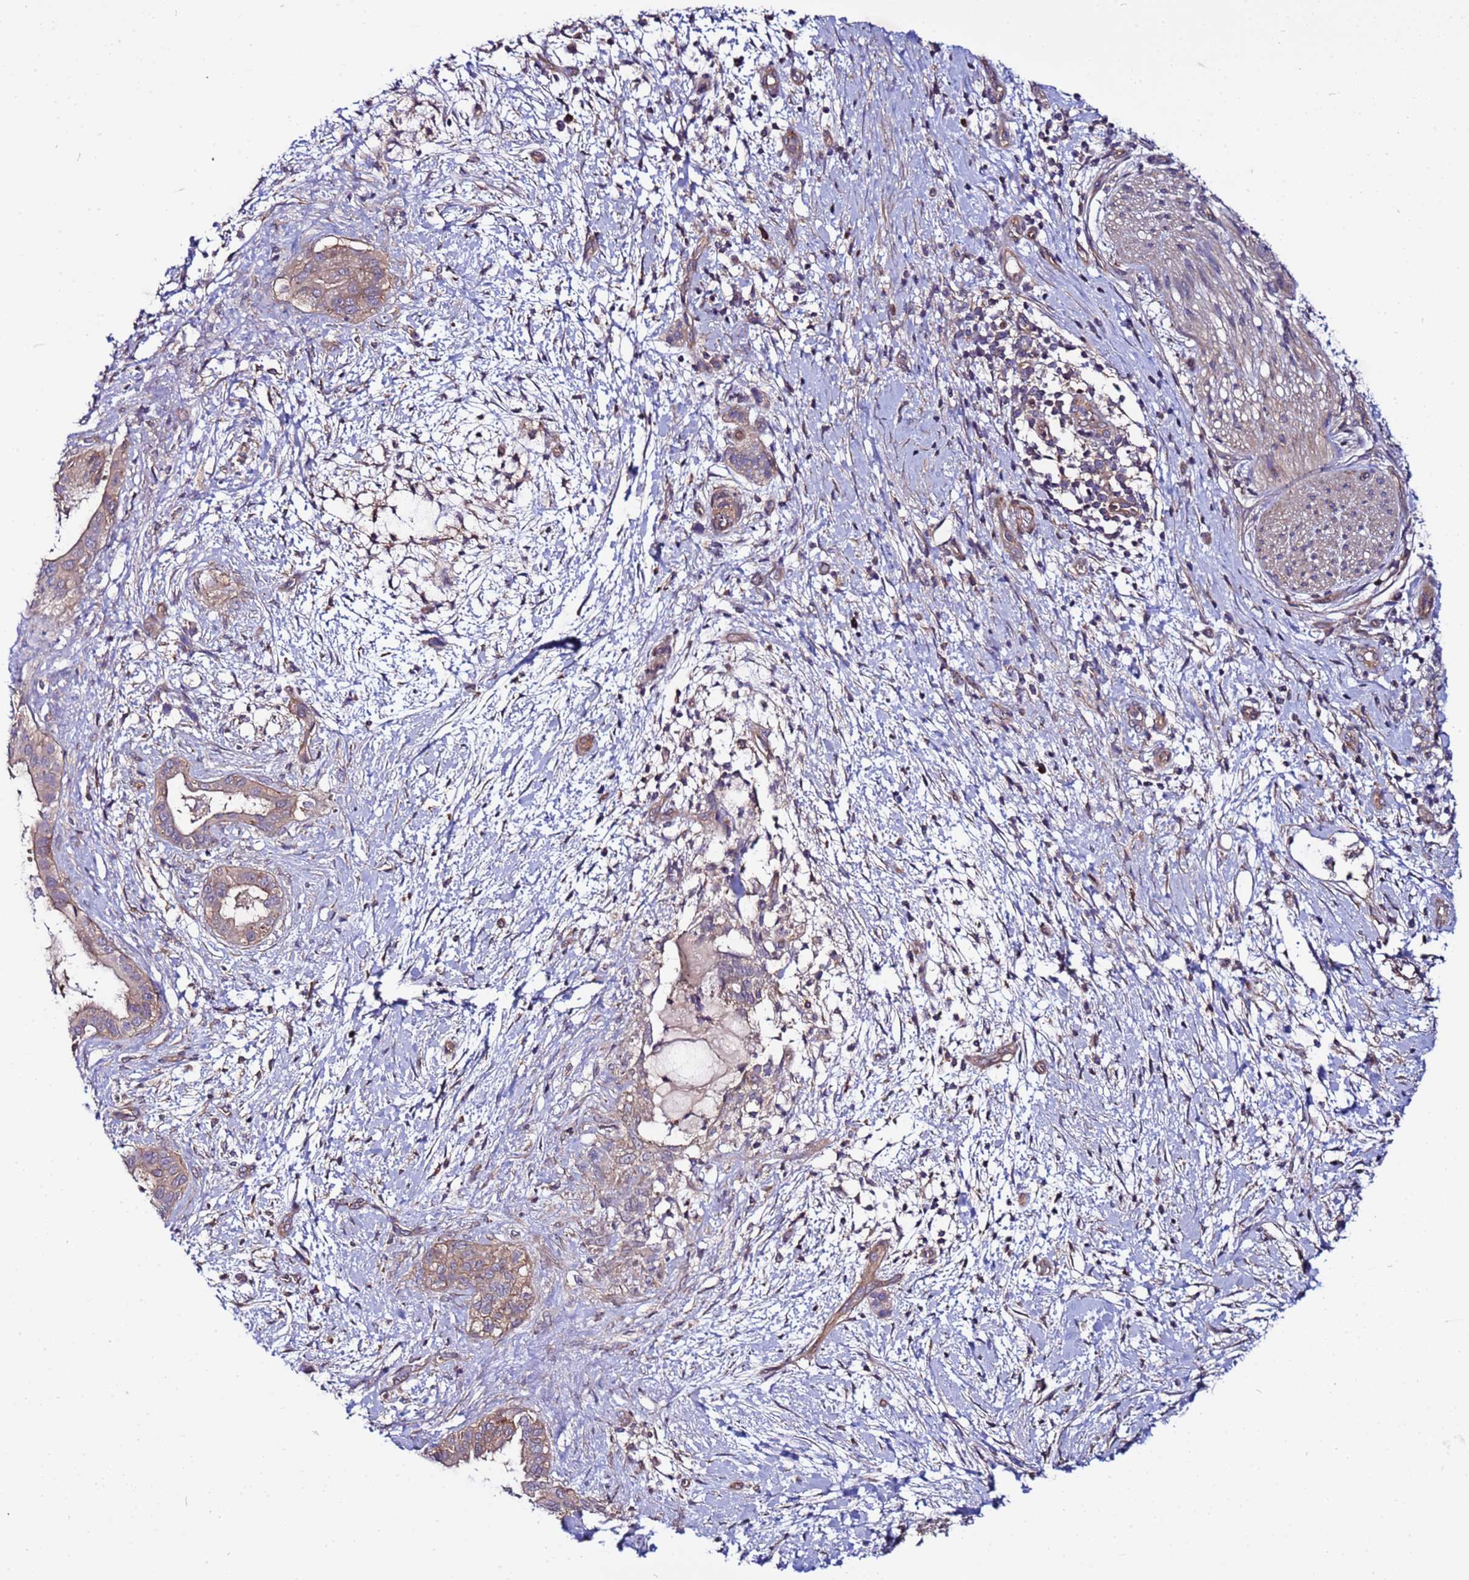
{"staining": {"intensity": "weak", "quantity": "25%-75%", "location": "cytoplasmic/membranous"}, "tissue": "pancreatic cancer", "cell_type": "Tumor cells", "image_type": "cancer", "snomed": [{"axis": "morphology", "description": "Adenocarcinoma, NOS"}, {"axis": "topography", "description": "Pancreas"}], "caption": "Brown immunohistochemical staining in human adenocarcinoma (pancreatic) displays weak cytoplasmic/membranous positivity in about 25%-75% of tumor cells. (DAB IHC with brightfield microscopy, high magnification).", "gene": "STK38", "patient": {"sex": "female", "age": 61}}